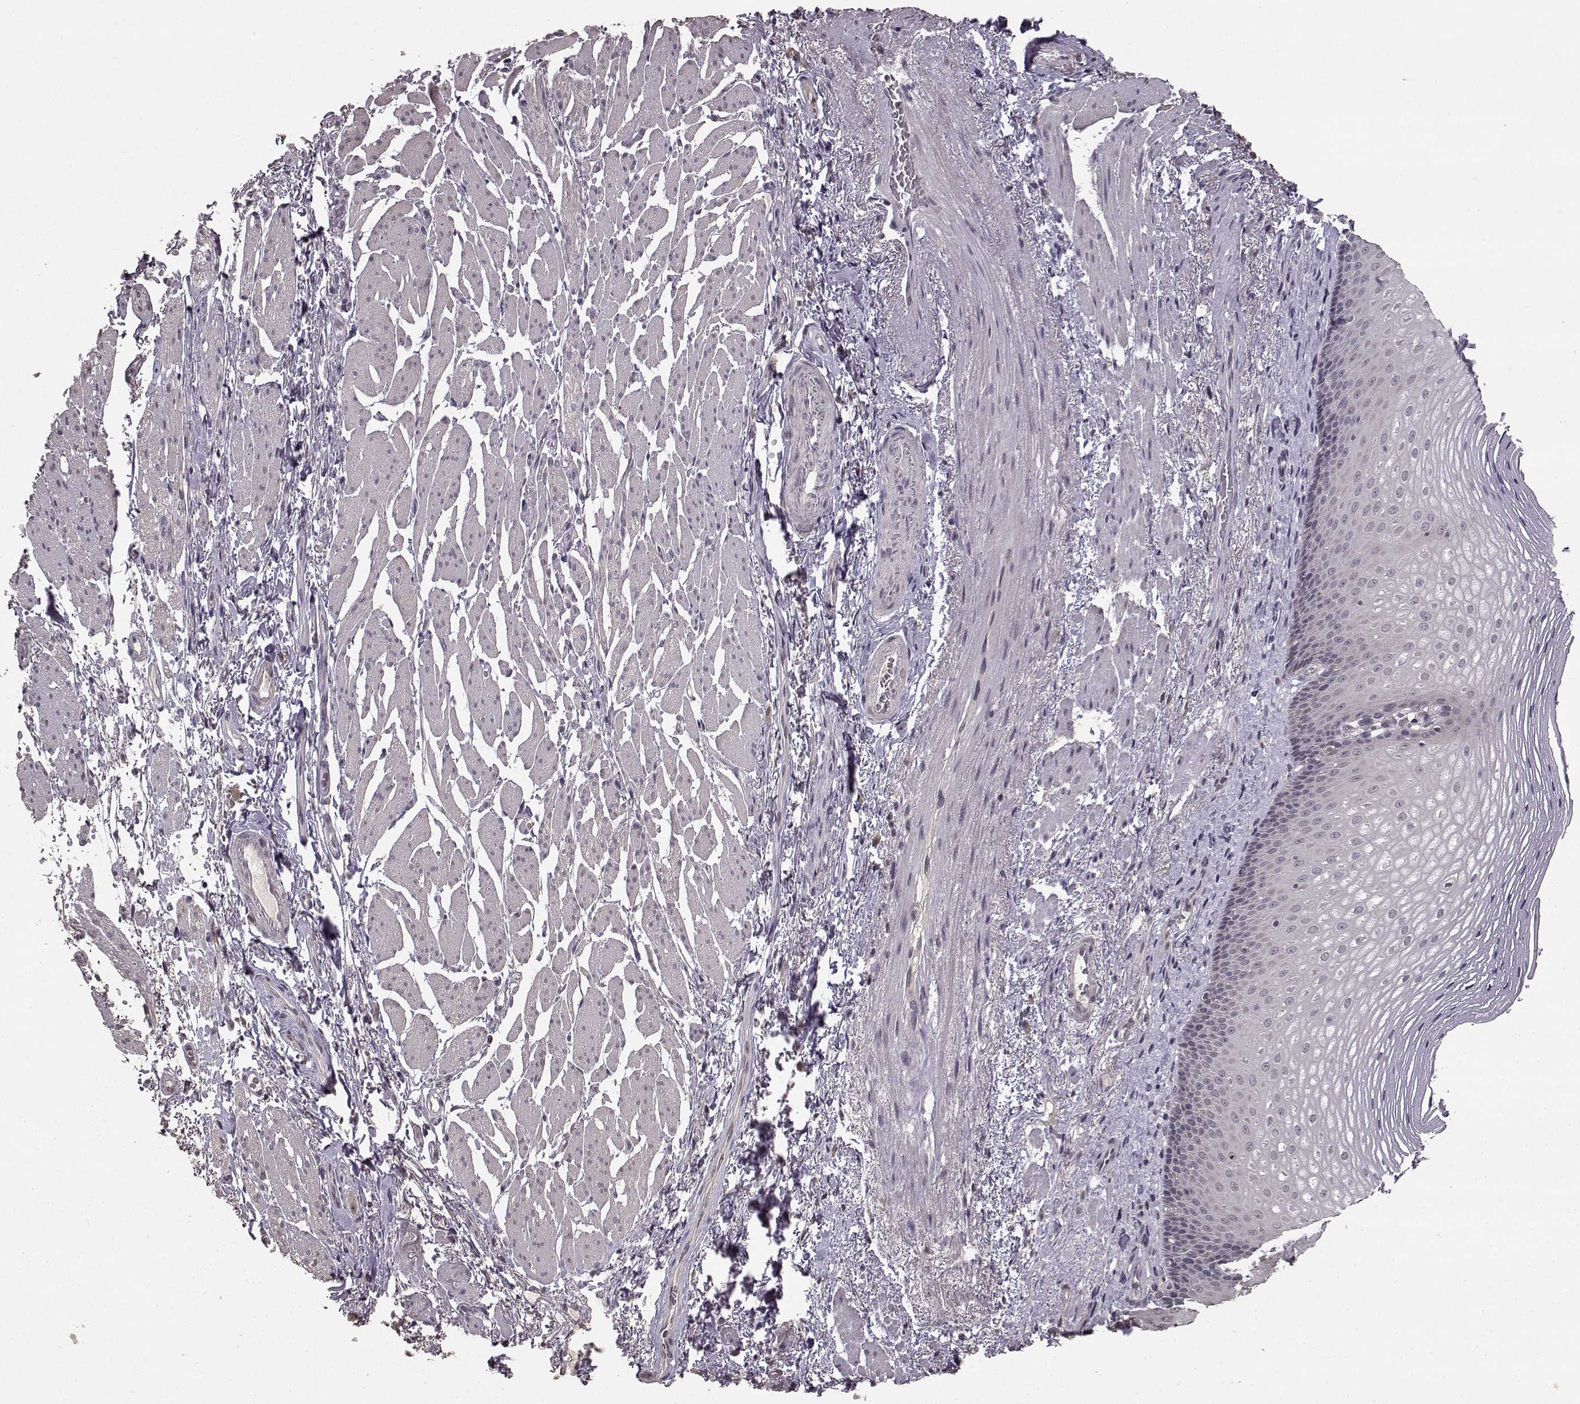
{"staining": {"intensity": "negative", "quantity": "none", "location": "none"}, "tissue": "esophagus", "cell_type": "Squamous epithelial cells", "image_type": "normal", "snomed": [{"axis": "morphology", "description": "Normal tissue, NOS"}, {"axis": "topography", "description": "Esophagus"}], "caption": "This is an immunohistochemistry histopathology image of unremarkable esophagus. There is no staining in squamous epithelial cells.", "gene": "NTRK2", "patient": {"sex": "male", "age": 76}}